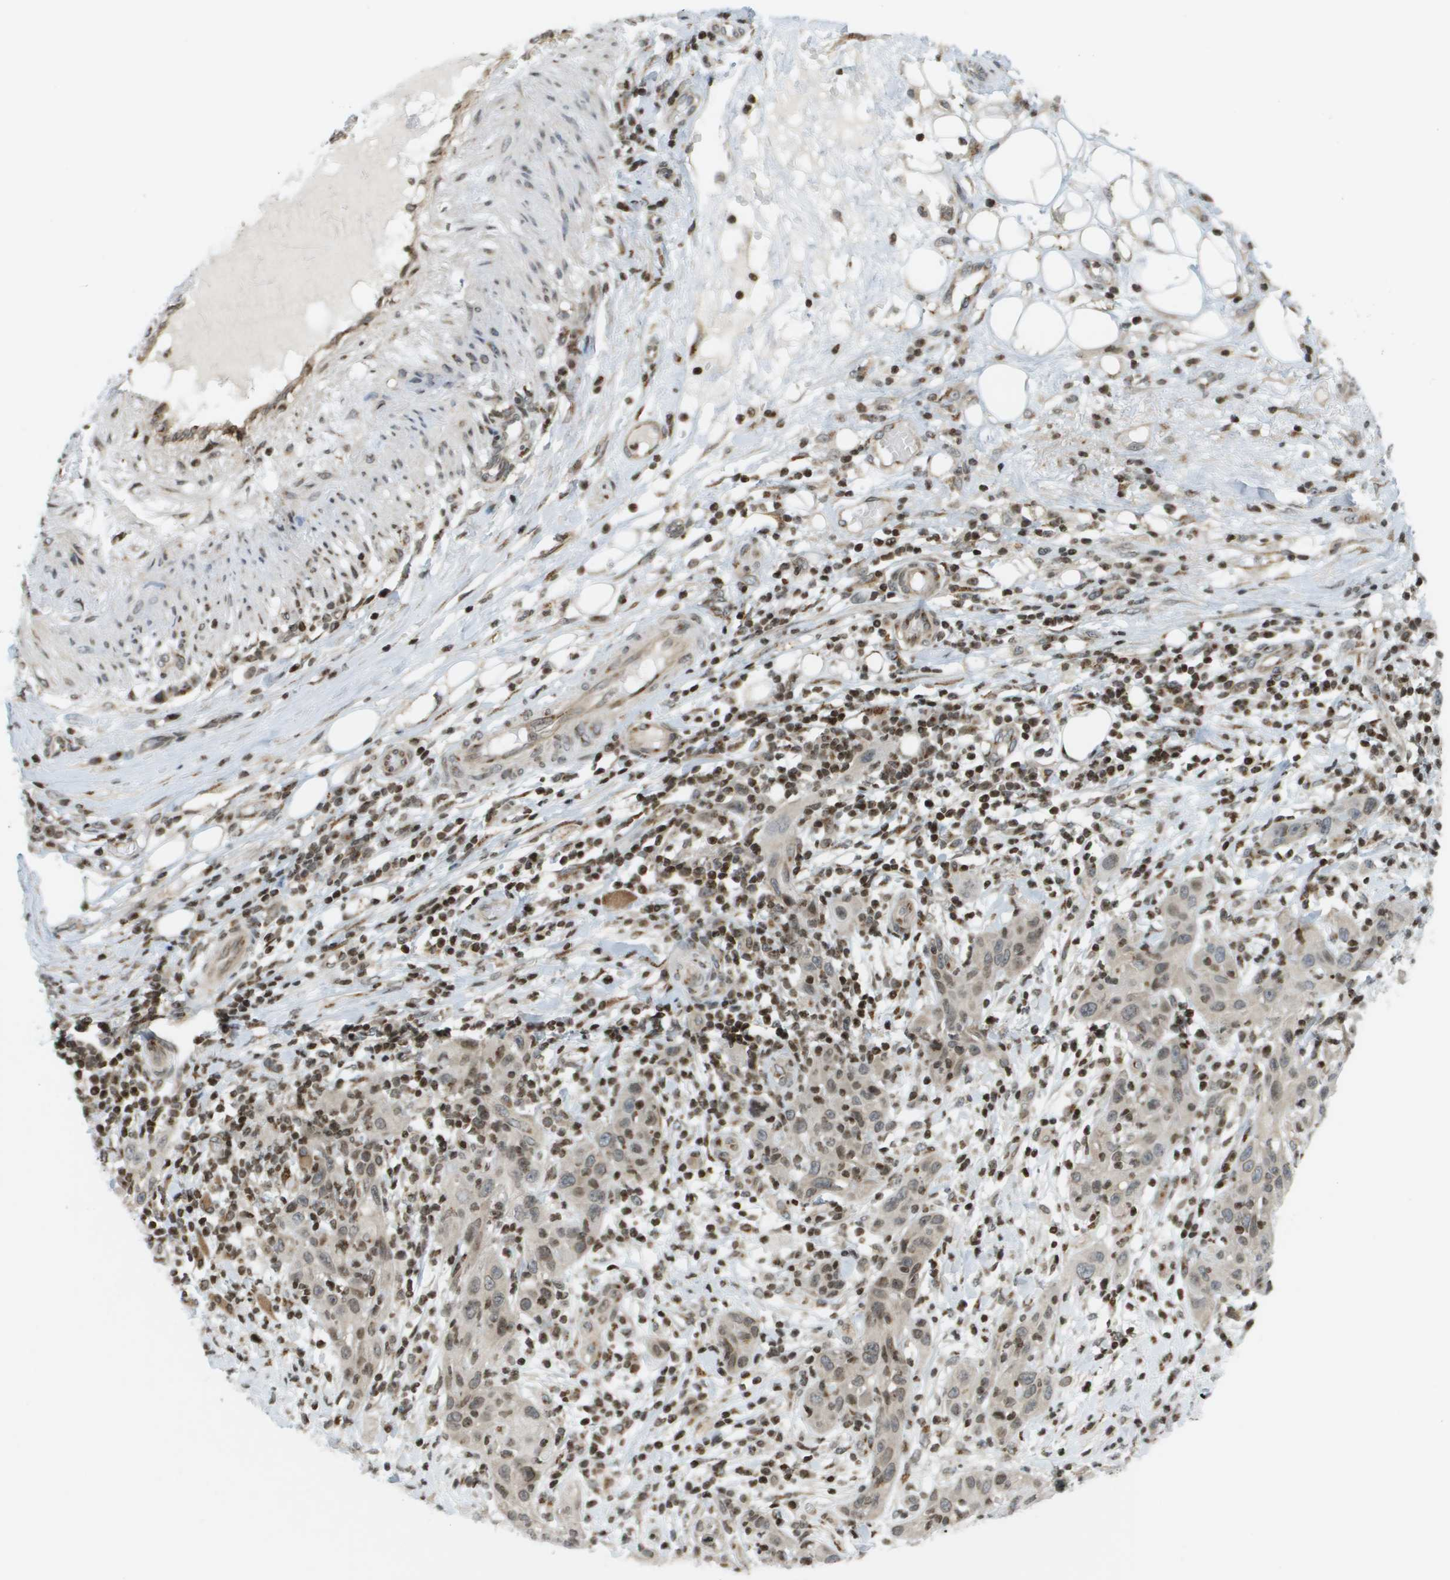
{"staining": {"intensity": "weak", "quantity": "25%-75%", "location": "cytoplasmic/membranous,nuclear"}, "tissue": "skin cancer", "cell_type": "Tumor cells", "image_type": "cancer", "snomed": [{"axis": "morphology", "description": "Squamous cell carcinoma, NOS"}, {"axis": "topography", "description": "Skin"}], "caption": "Protein analysis of skin cancer (squamous cell carcinoma) tissue demonstrates weak cytoplasmic/membranous and nuclear positivity in about 25%-75% of tumor cells.", "gene": "EVC", "patient": {"sex": "female", "age": 88}}